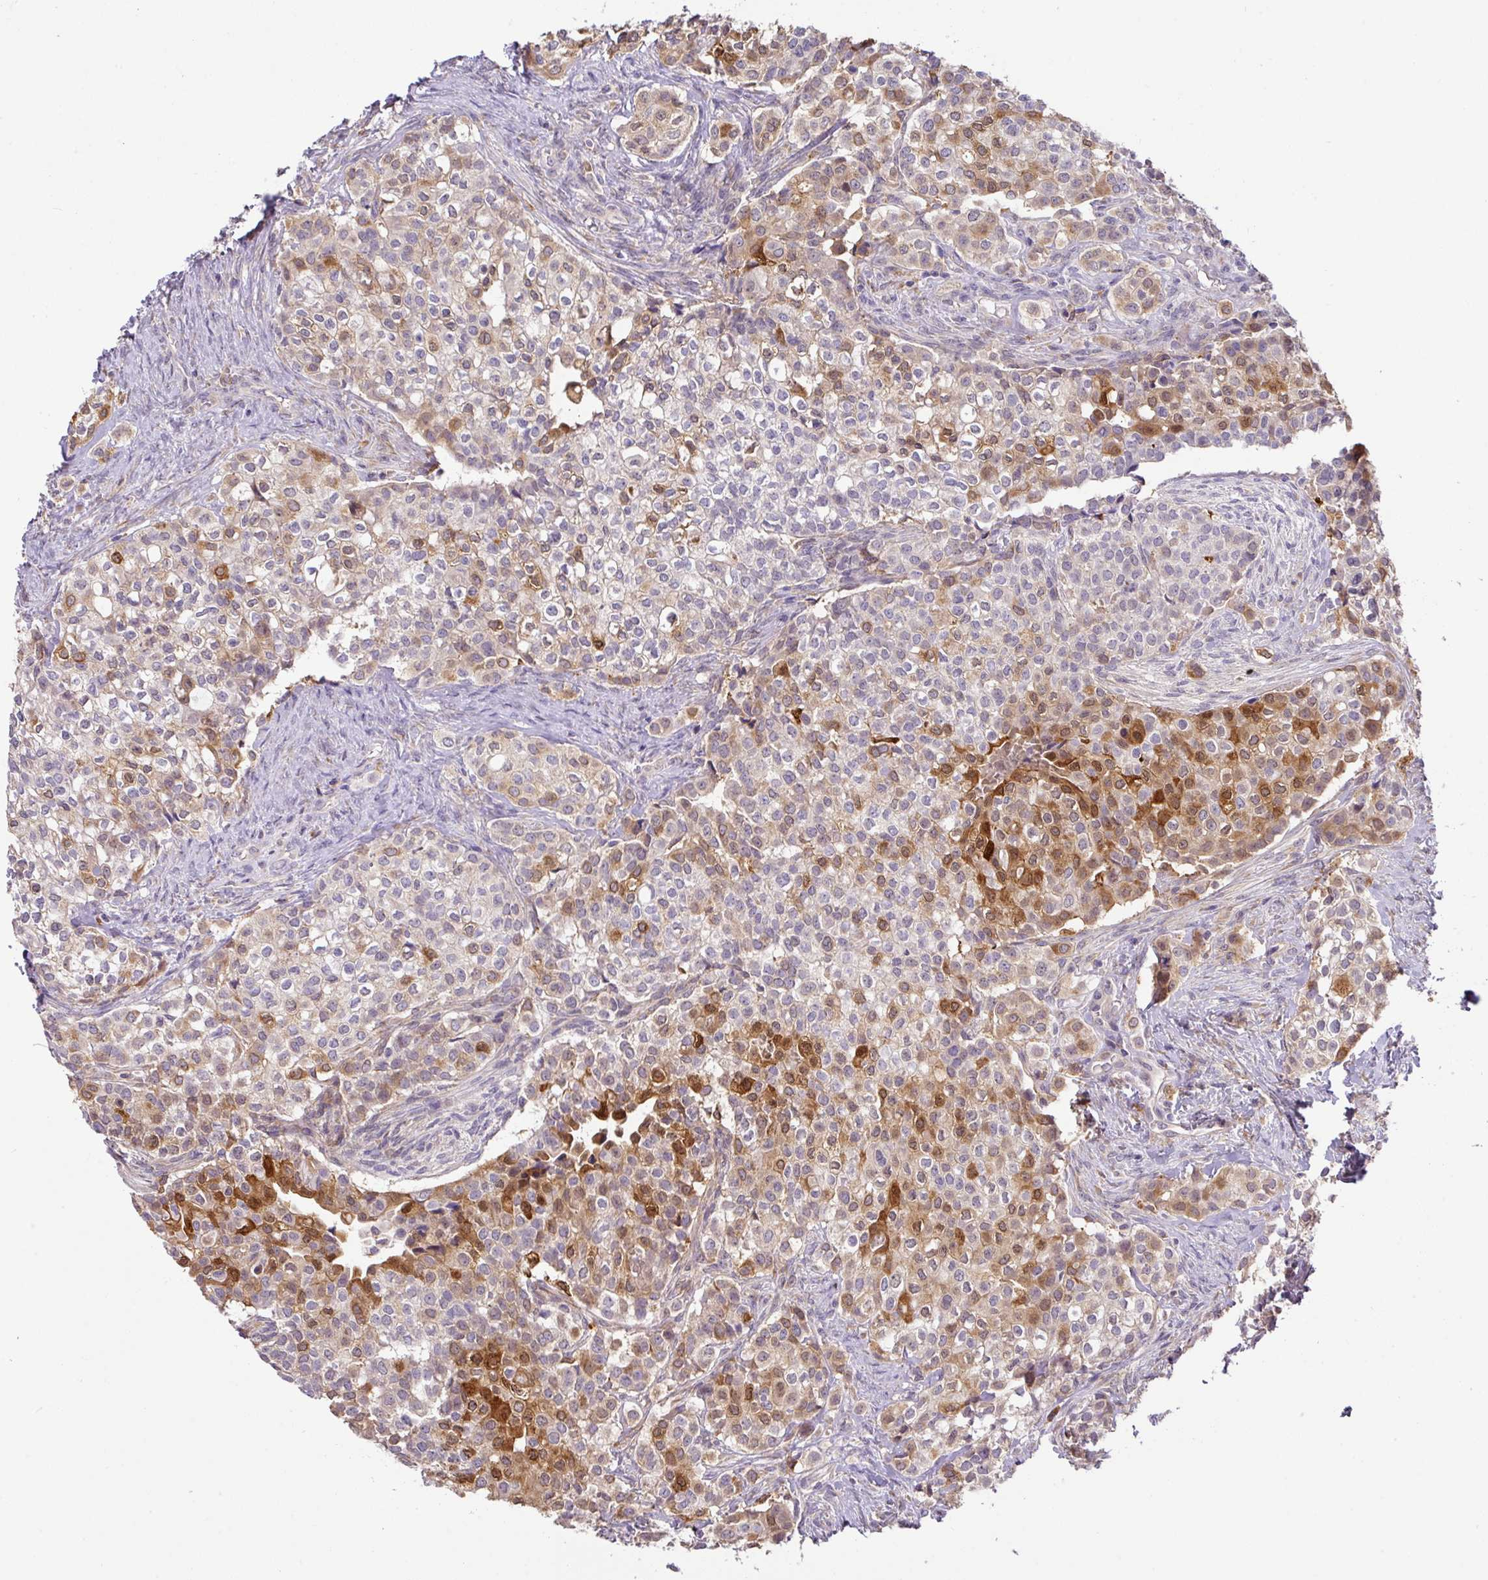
{"staining": {"intensity": "moderate", "quantity": "25%-75%", "location": "cytoplasmic/membranous,nuclear"}, "tissue": "head and neck cancer", "cell_type": "Tumor cells", "image_type": "cancer", "snomed": [{"axis": "morphology", "description": "Adenocarcinoma, NOS"}, {"axis": "topography", "description": "Head-Neck"}], "caption": "The histopathology image reveals staining of adenocarcinoma (head and neck), revealing moderate cytoplasmic/membranous and nuclear protein expression (brown color) within tumor cells. (DAB (3,3'-diaminobenzidine) = brown stain, brightfield microscopy at high magnification).", "gene": "GCNT7", "patient": {"sex": "male", "age": 81}}